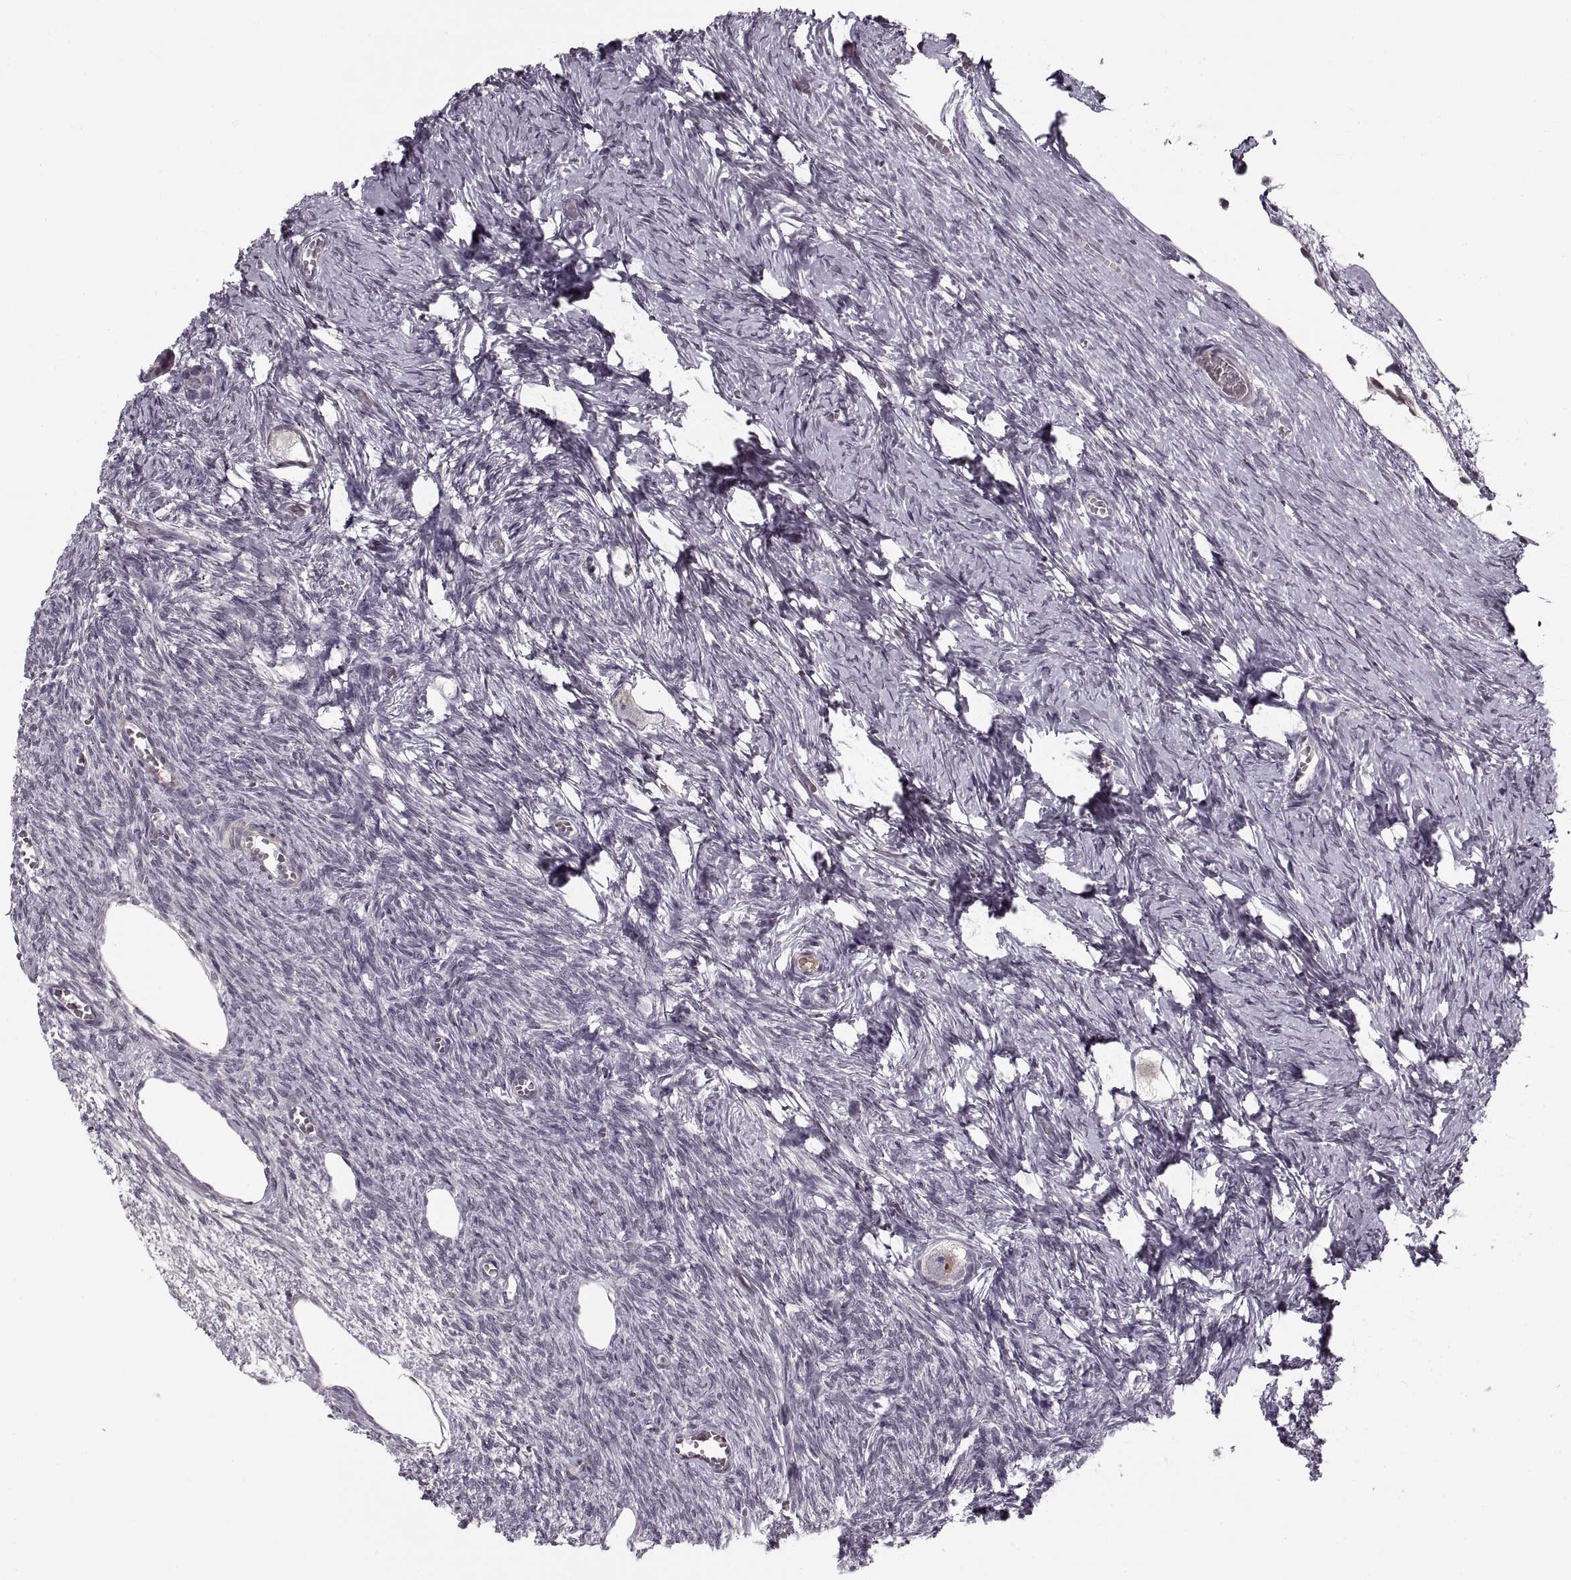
{"staining": {"intensity": "negative", "quantity": "none", "location": "none"}, "tissue": "ovary", "cell_type": "Follicle cells", "image_type": "normal", "snomed": [{"axis": "morphology", "description": "Normal tissue, NOS"}, {"axis": "topography", "description": "Ovary"}], "caption": "A high-resolution micrograph shows immunohistochemistry (IHC) staining of benign ovary, which demonstrates no significant staining in follicle cells. The staining is performed using DAB (3,3'-diaminobenzidine) brown chromogen with nuclei counter-stained in using hematoxylin.", "gene": "ASIC3", "patient": {"sex": "female", "age": 27}}